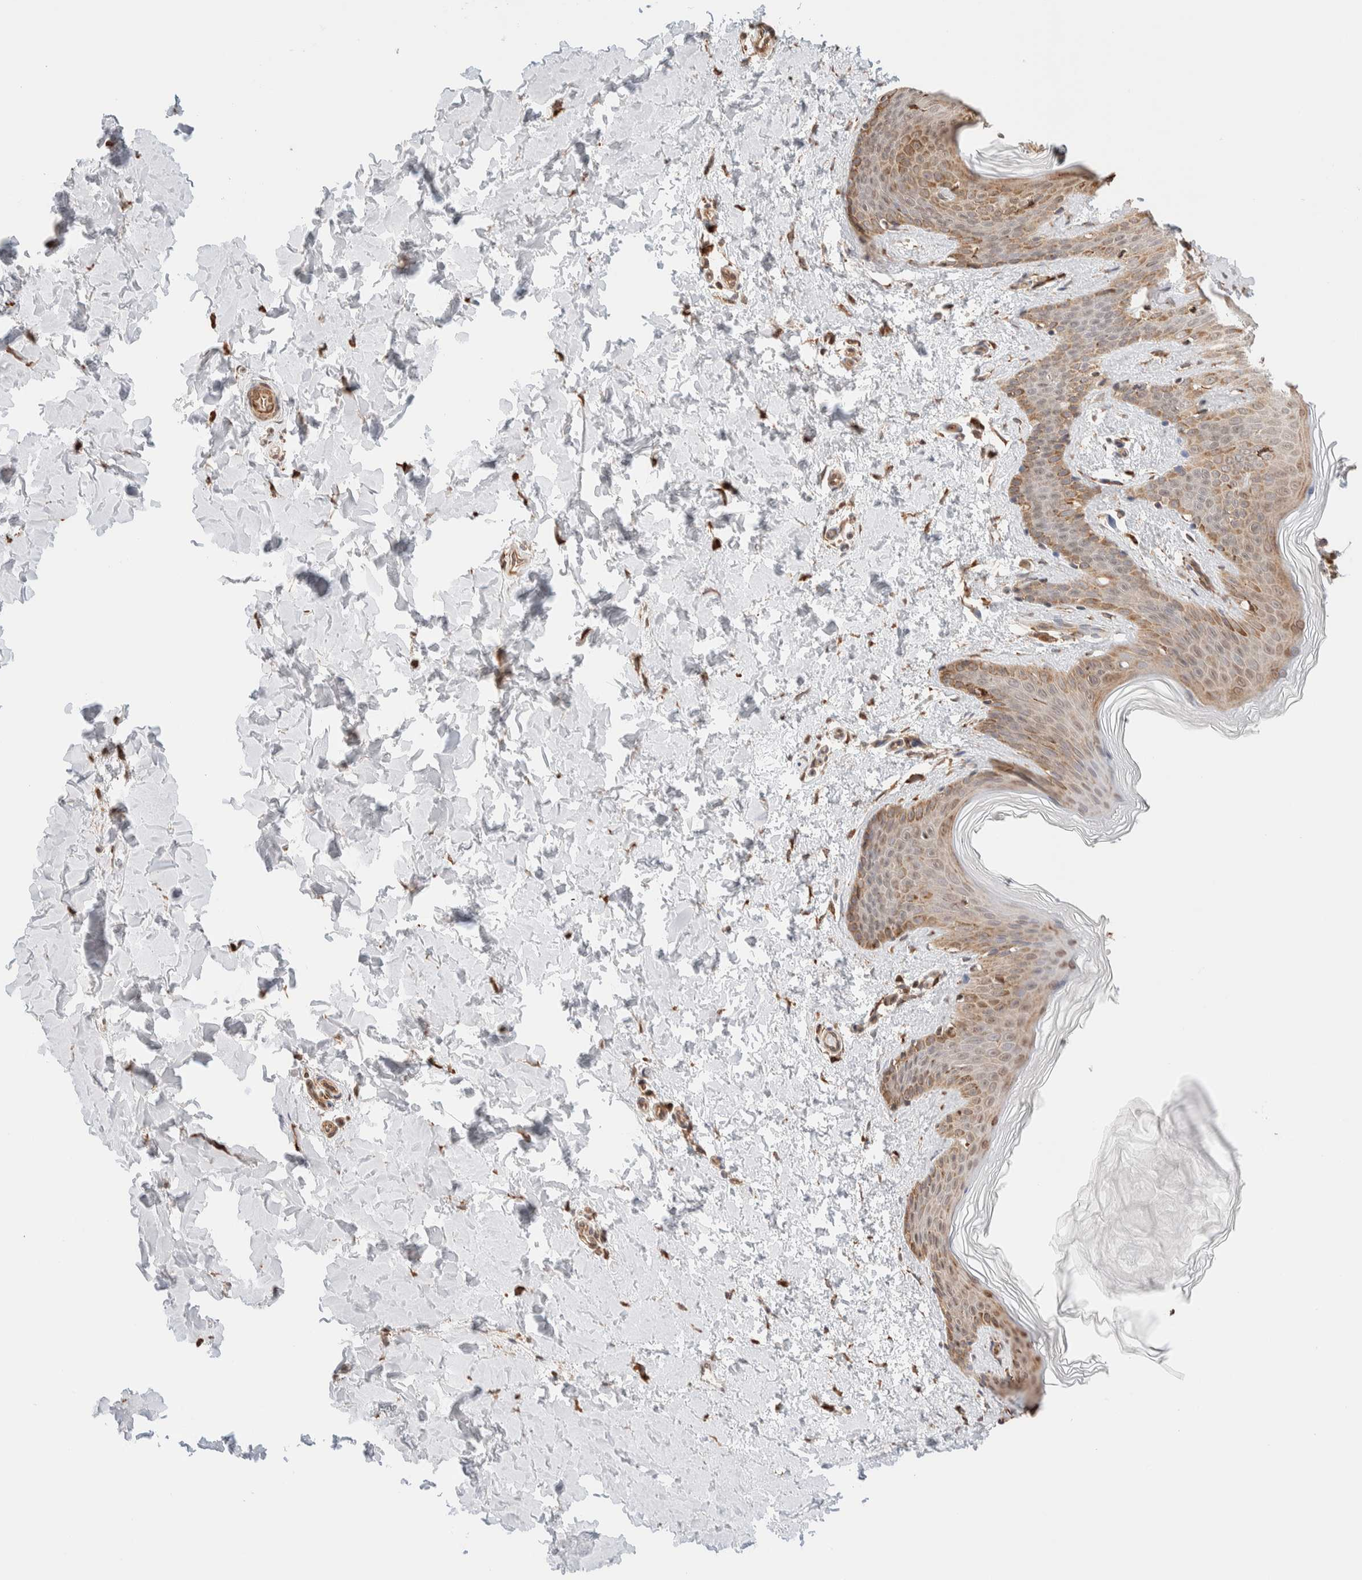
{"staining": {"intensity": "moderate", "quantity": ">75%", "location": "cytoplasmic/membranous,nuclear"}, "tissue": "skin", "cell_type": "Fibroblasts", "image_type": "normal", "snomed": [{"axis": "morphology", "description": "Normal tissue, NOS"}, {"axis": "morphology", "description": "Neoplasm, benign, NOS"}, {"axis": "topography", "description": "Skin"}, {"axis": "topography", "description": "Soft tissue"}], "caption": "High-magnification brightfield microscopy of benign skin stained with DAB (3,3'-diaminobenzidine) (brown) and counterstained with hematoxylin (blue). fibroblasts exhibit moderate cytoplasmic/membranous,nuclear staining is seen in about>75% of cells.", "gene": "INTS1", "patient": {"sex": "male", "age": 26}}